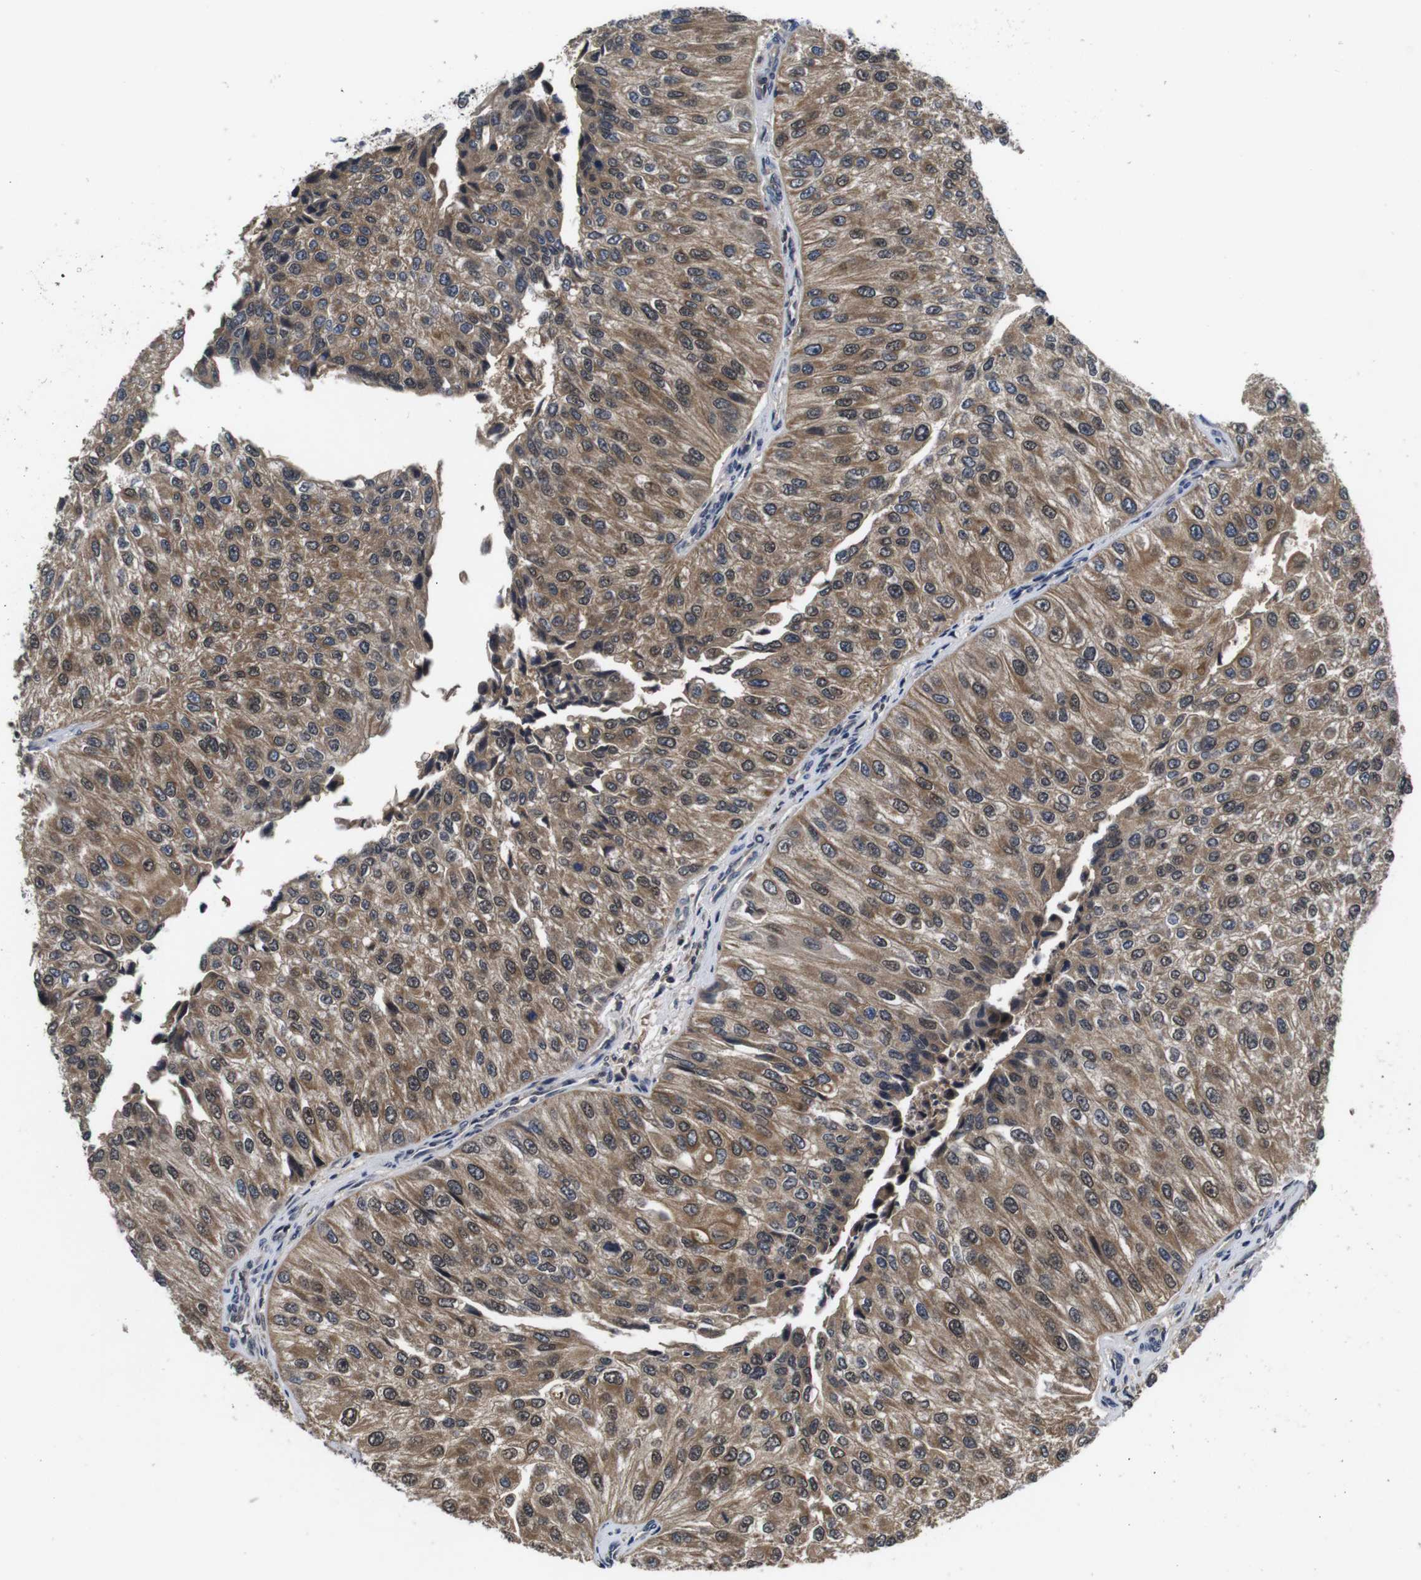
{"staining": {"intensity": "moderate", "quantity": ">75%", "location": "cytoplasmic/membranous,nuclear"}, "tissue": "urothelial cancer", "cell_type": "Tumor cells", "image_type": "cancer", "snomed": [{"axis": "morphology", "description": "Urothelial carcinoma, High grade"}, {"axis": "topography", "description": "Kidney"}, {"axis": "topography", "description": "Urinary bladder"}], "caption": "Human high-grade urothelial carcinoma stained for a protein (brown) reveals moderate cytoplasmic/membranous and nuclear positive positivity in approximately >75% of tumor cells.", "gene": "ZBTB46", "patient": {"sex": "male", "age": 77}}